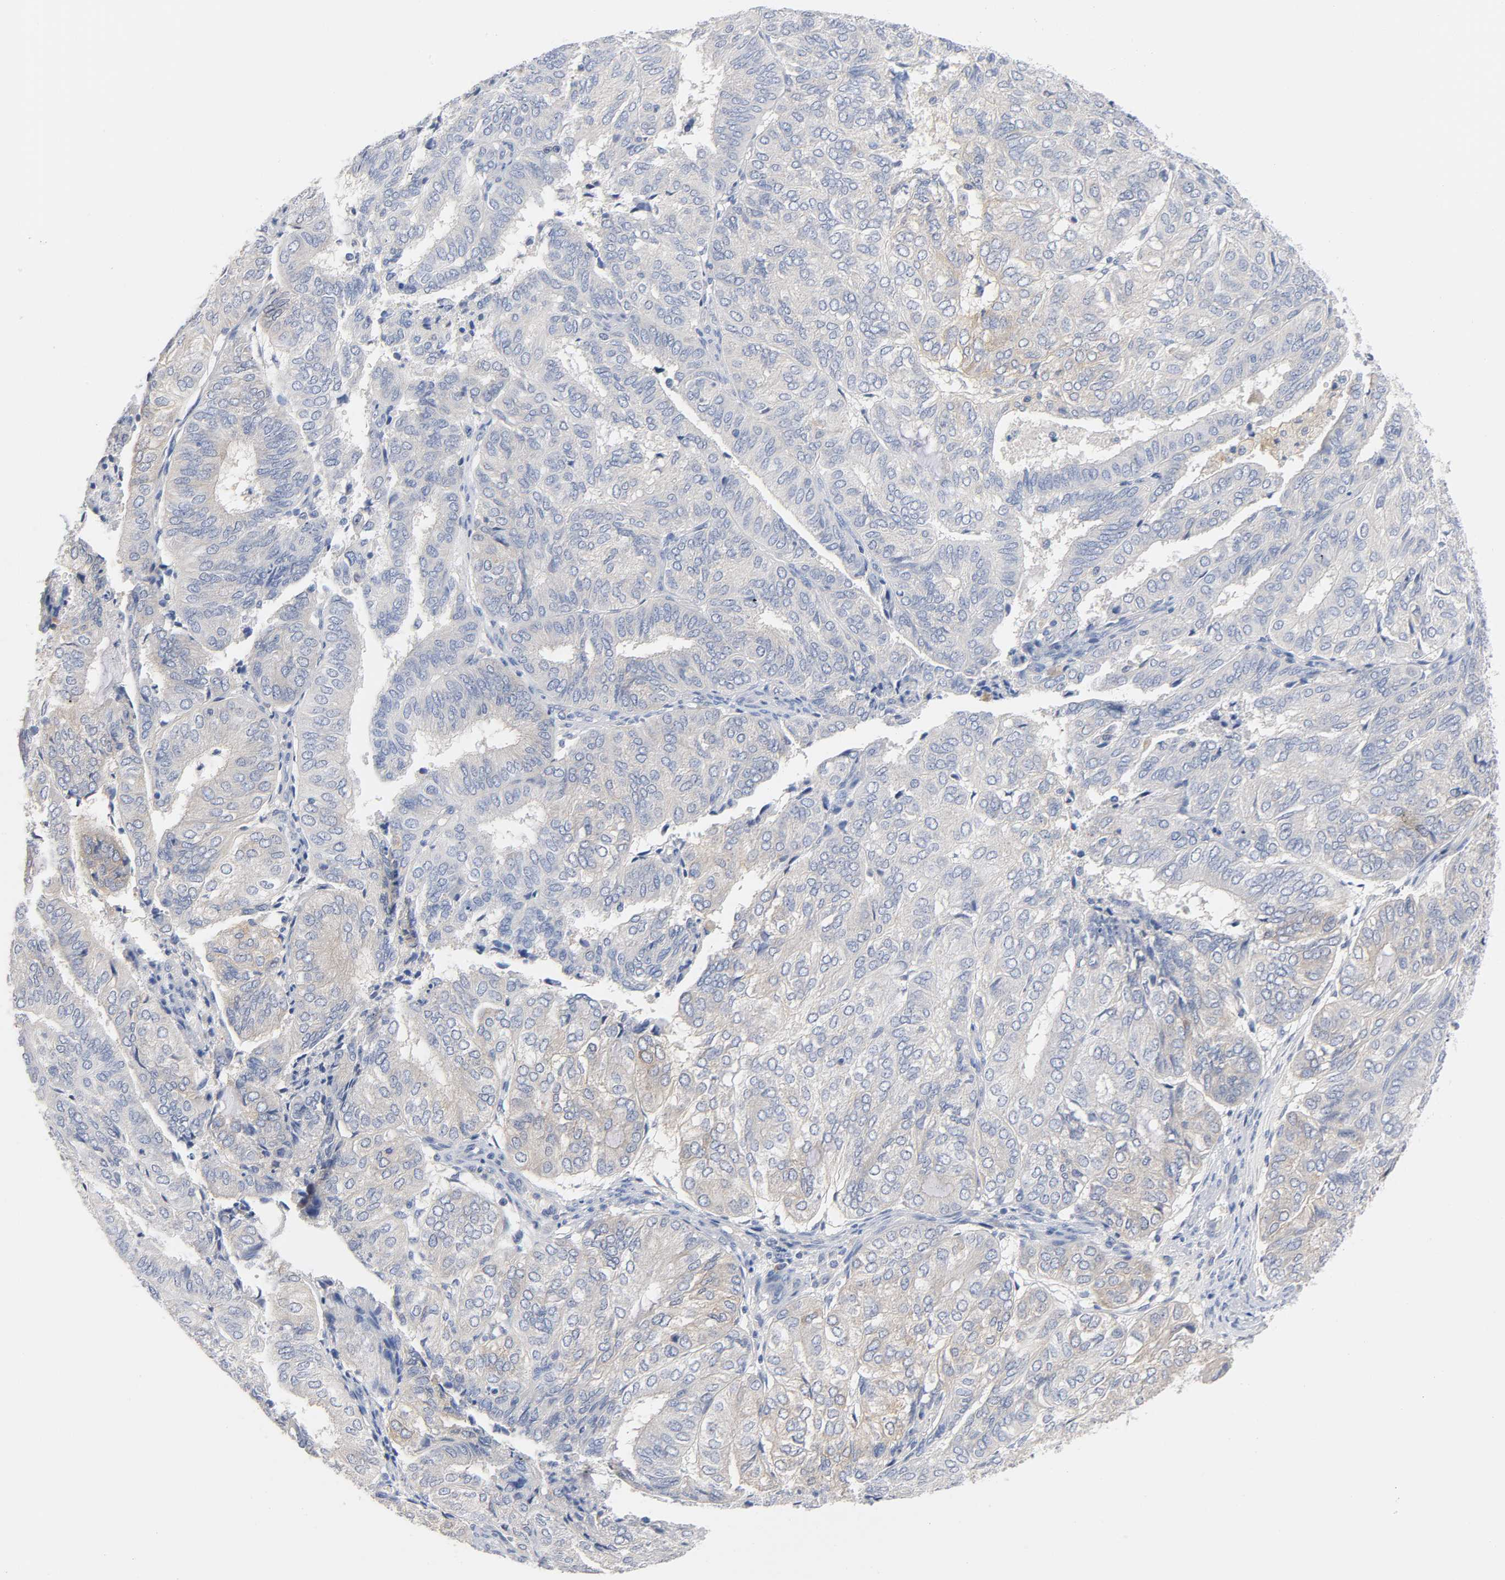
{"staining": {"intensity": "negative", "quantity": "none", "location": "none"}, "tissue": "endometrial cancer", "cell_type": "Tumor cells", "image_type": "cancer", "snomed": [{"axis": "morphology", "description": "Adenocarcinoma, NOS"}, {"axis": "topography", "description": "Uterus"}], "caption": "Endometrial adenocarcinoma was stained to show a protein in brown. There is no significant expression in tumor cells. (DAB immunohistochemistry (IHC) with hematoxylin counter stain).", "gene": "MALT1", "patient": {"sex": "female", "age": 60}}